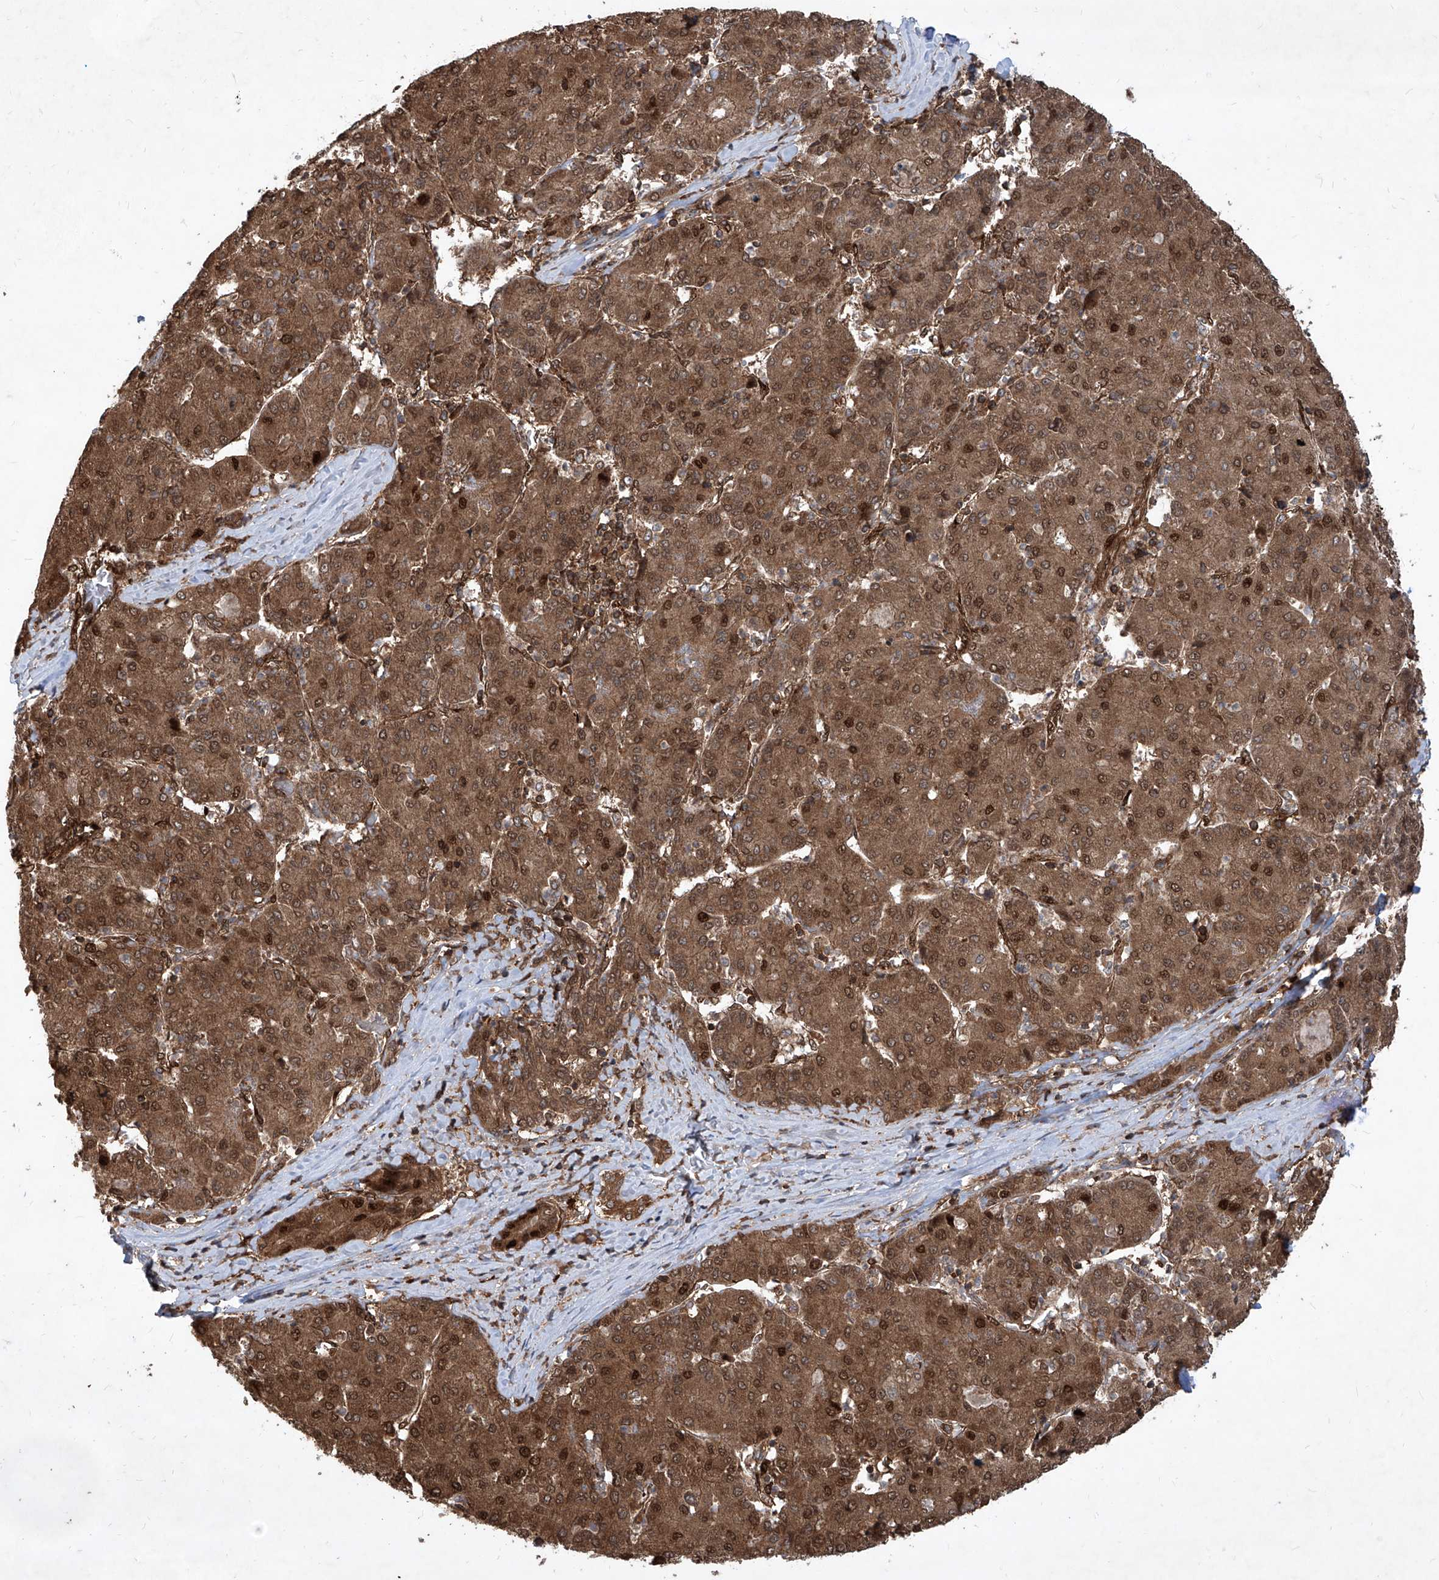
{"staining": {"intensity": "moderate", "quantity": ">75%", "location": "cytoplasmic/membranous,nuclear"}, "tissue": "liver cancer", "cell_type": "Tumor cells", "image_type": "cancer", "snomed": [{"axis": "morphology", "description": "Carcinoma, Hepatocellular, NOS"}, {"axis": "topography", "description": "Liver"}], "caption": "Immunohistochemical staining of human hepatocellular carcinoma (liver) demonstrates moderate cytoplasmic/membranous and nuclear protein expression in about >75% of tumor cells.", "gene": "MAGED2", "patient": {"sex": "male", "age": 65}}